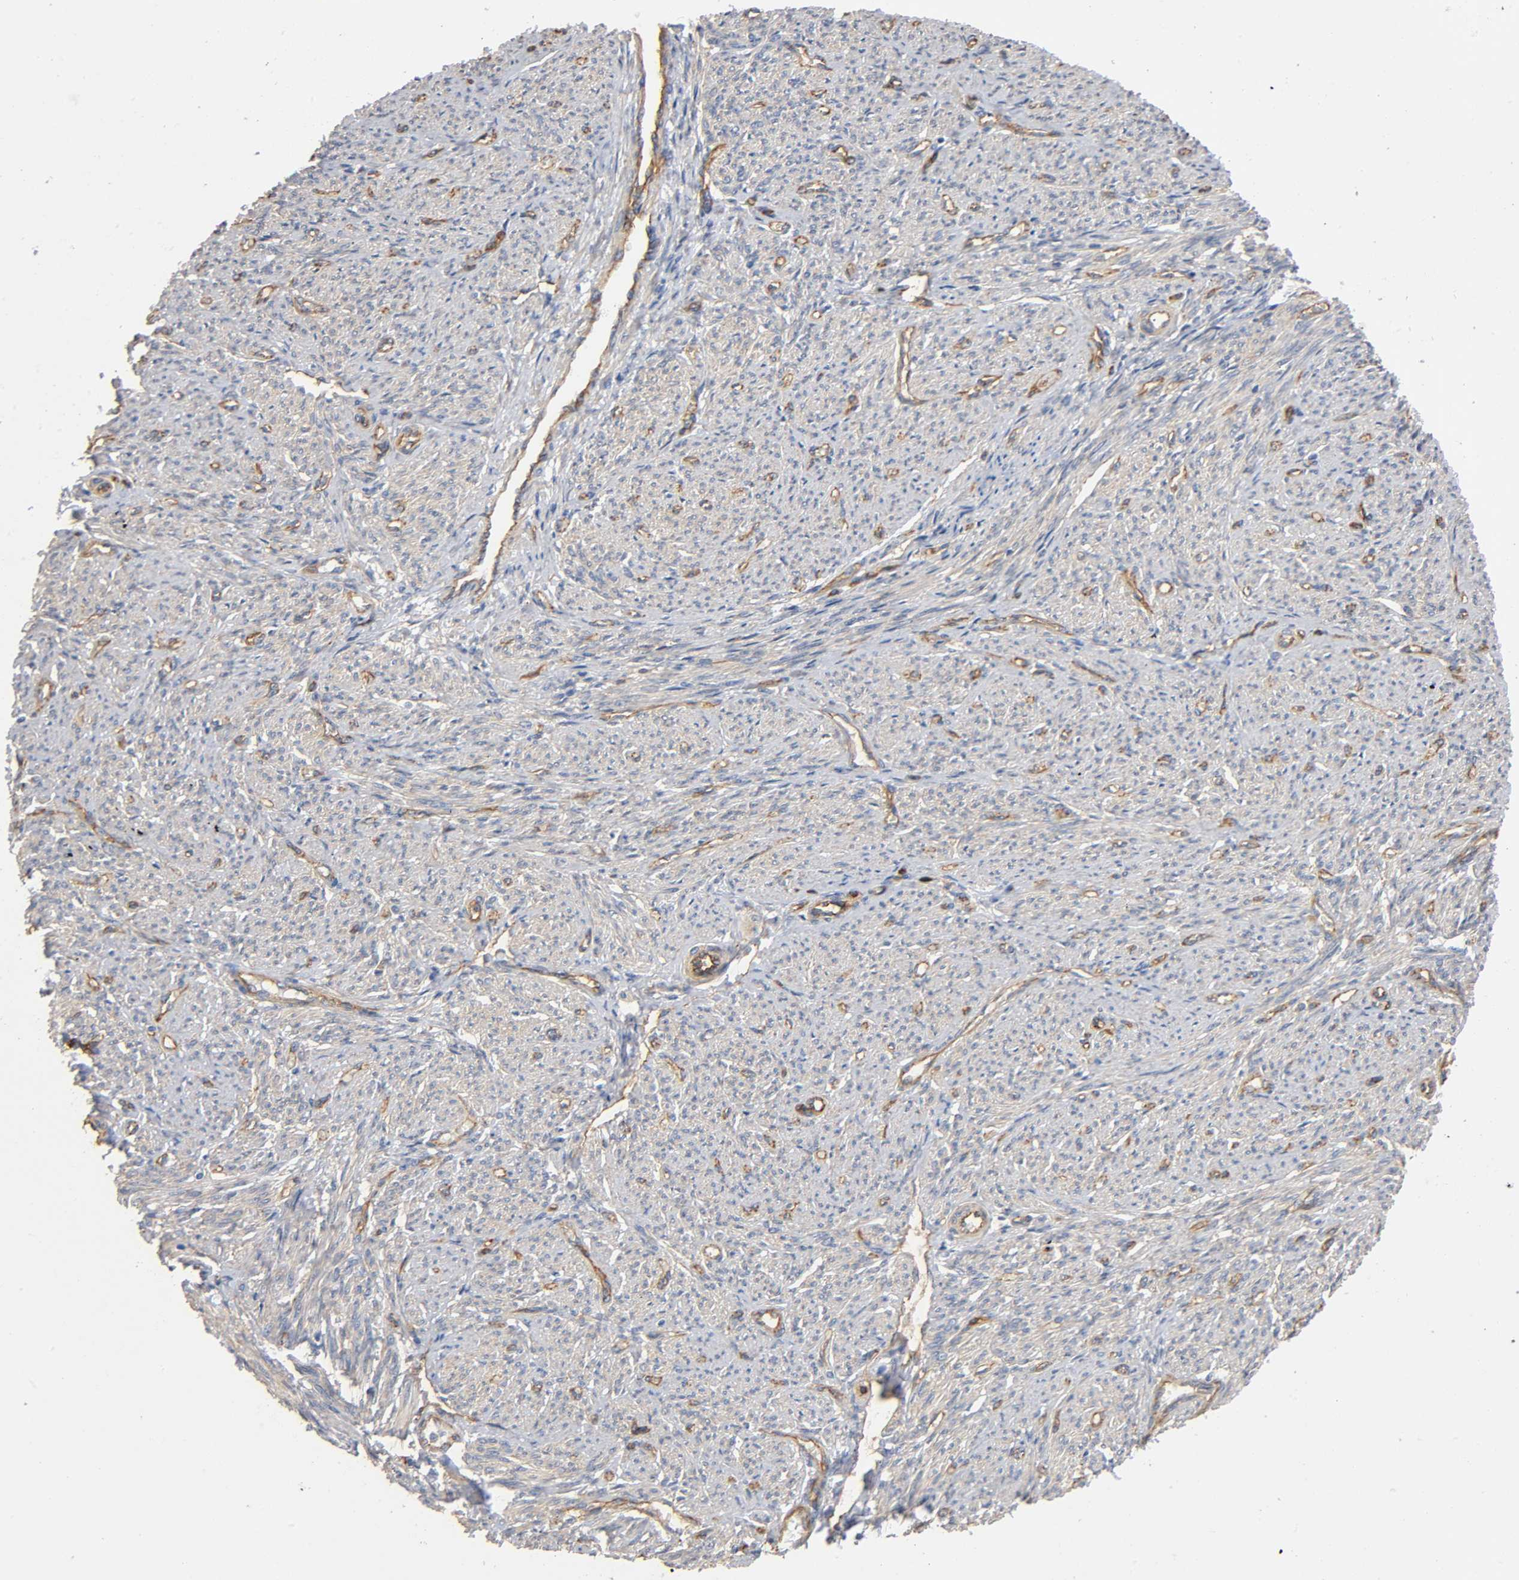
{"staining": {"intensity": "weak", "quantity": "<25%", "location": "cytoplasmic/membranous"}, "tissue": "smooth muscle", "cell_type": "Smooth muscle cells", "image_type": "normal", "snomed": [{"axis": "morphology", "description": "Normal tissue, NOS"}, {"axis": "topography", "description": "Smooth muscle"}], "caption": "Immunohistochemistry of unremarkable human smooth muscle reveals no positivity in smooth muscle cells. The staining was performed using DAB to visualize the protein expression in brown, while the nuclei were stained in blue with hematoxylin (Magnification: 20x).", "gene": "MARS1", "patient": {"sex": "female", "age": 65}}